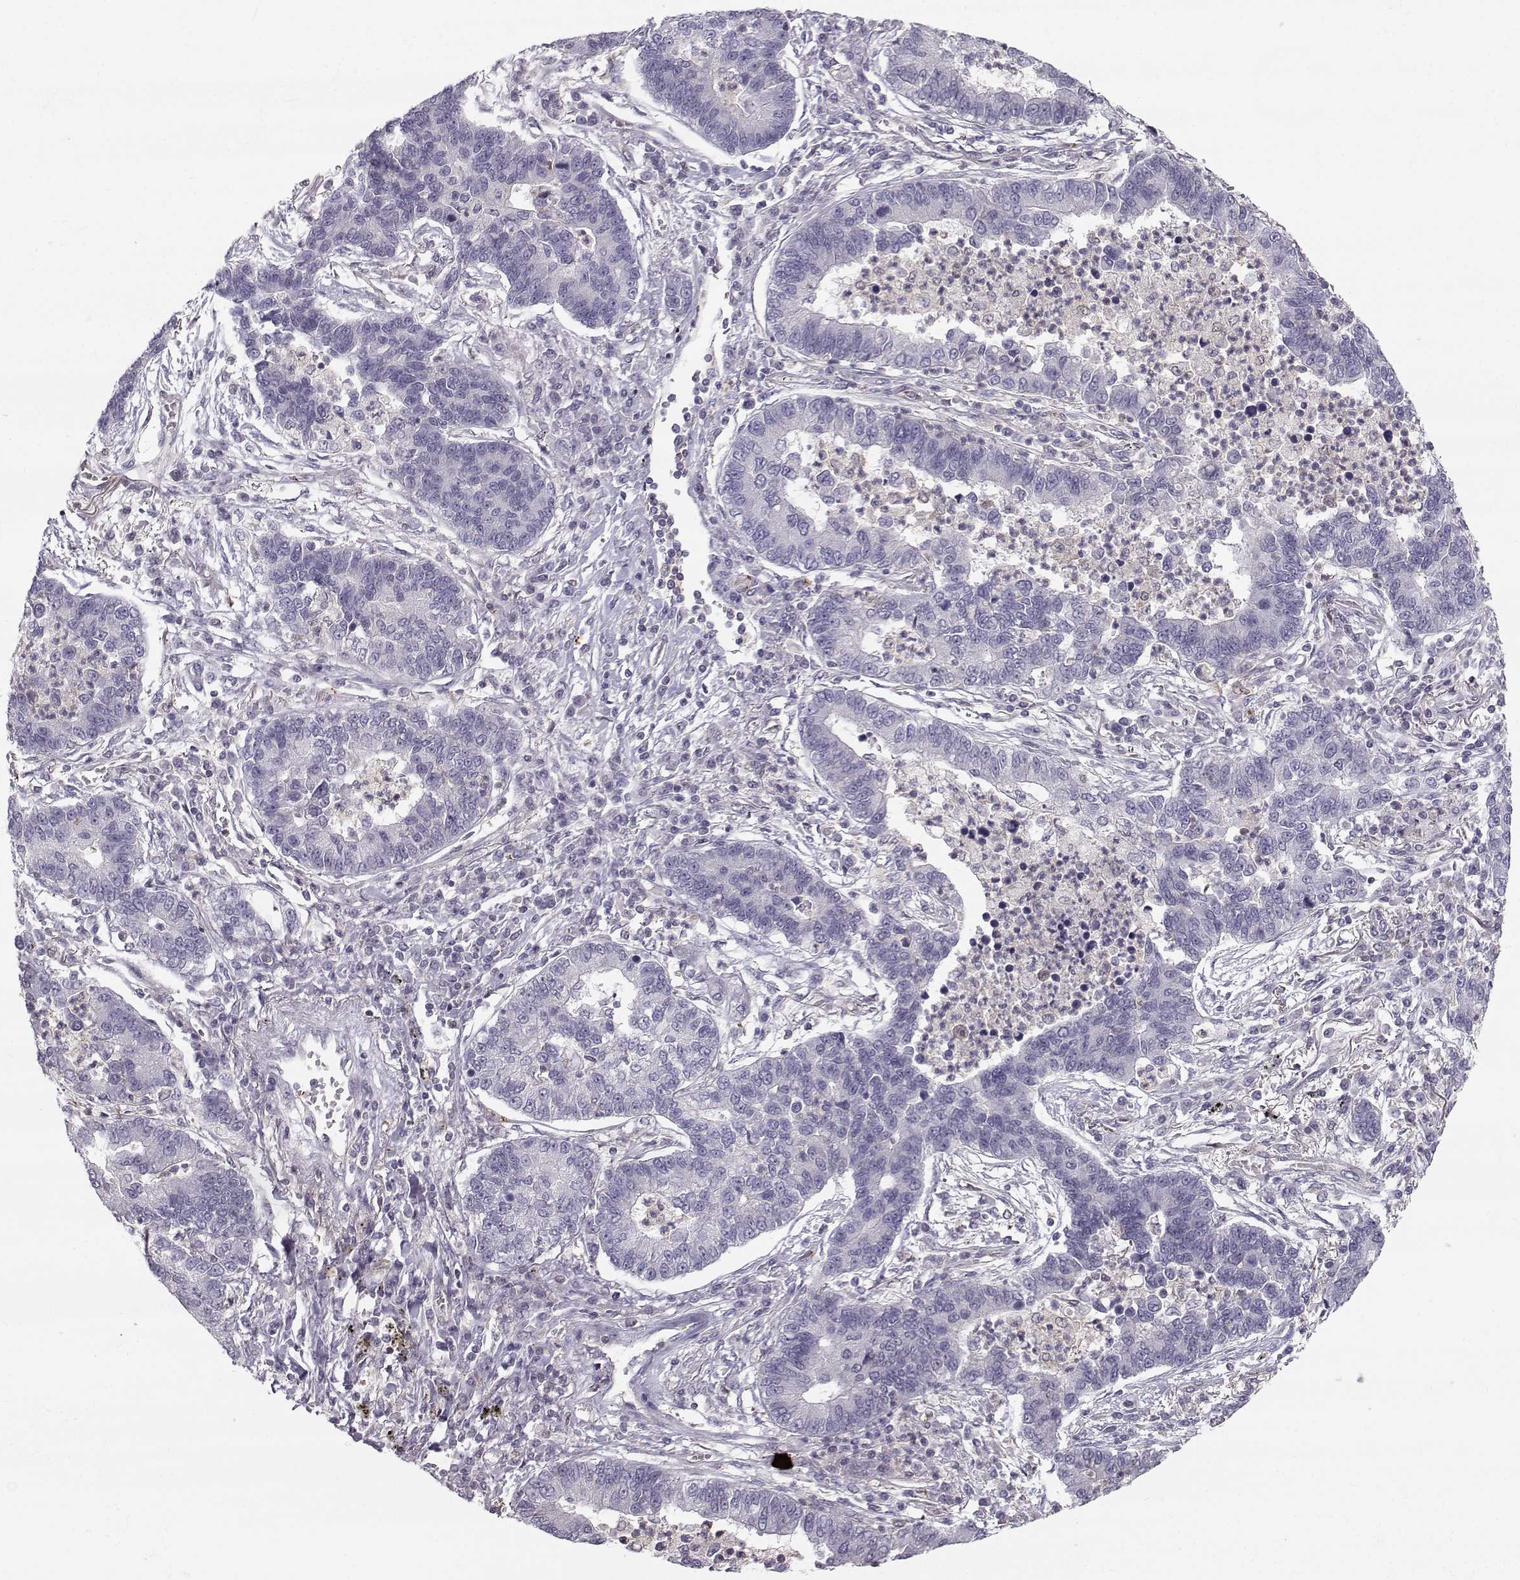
{"staining": {"intensity": "negative", "quantity": "none", "location": "none"}, "tissue": "lung cancer", "cell_type": "Tumor cells", "image_type": "cancer", "snomed": [{"axis": "morphology", "description": "Adenocarcinoma, NOS"}, {"axis": "topography", "description": "Lung"}], "caption": "There is no significant expression in tumor cells of lung cancer. (IHC, brightfield microscopy, high magnification).", "gene": "ASB16", "patient": {"sex": "female", "age": 57}}